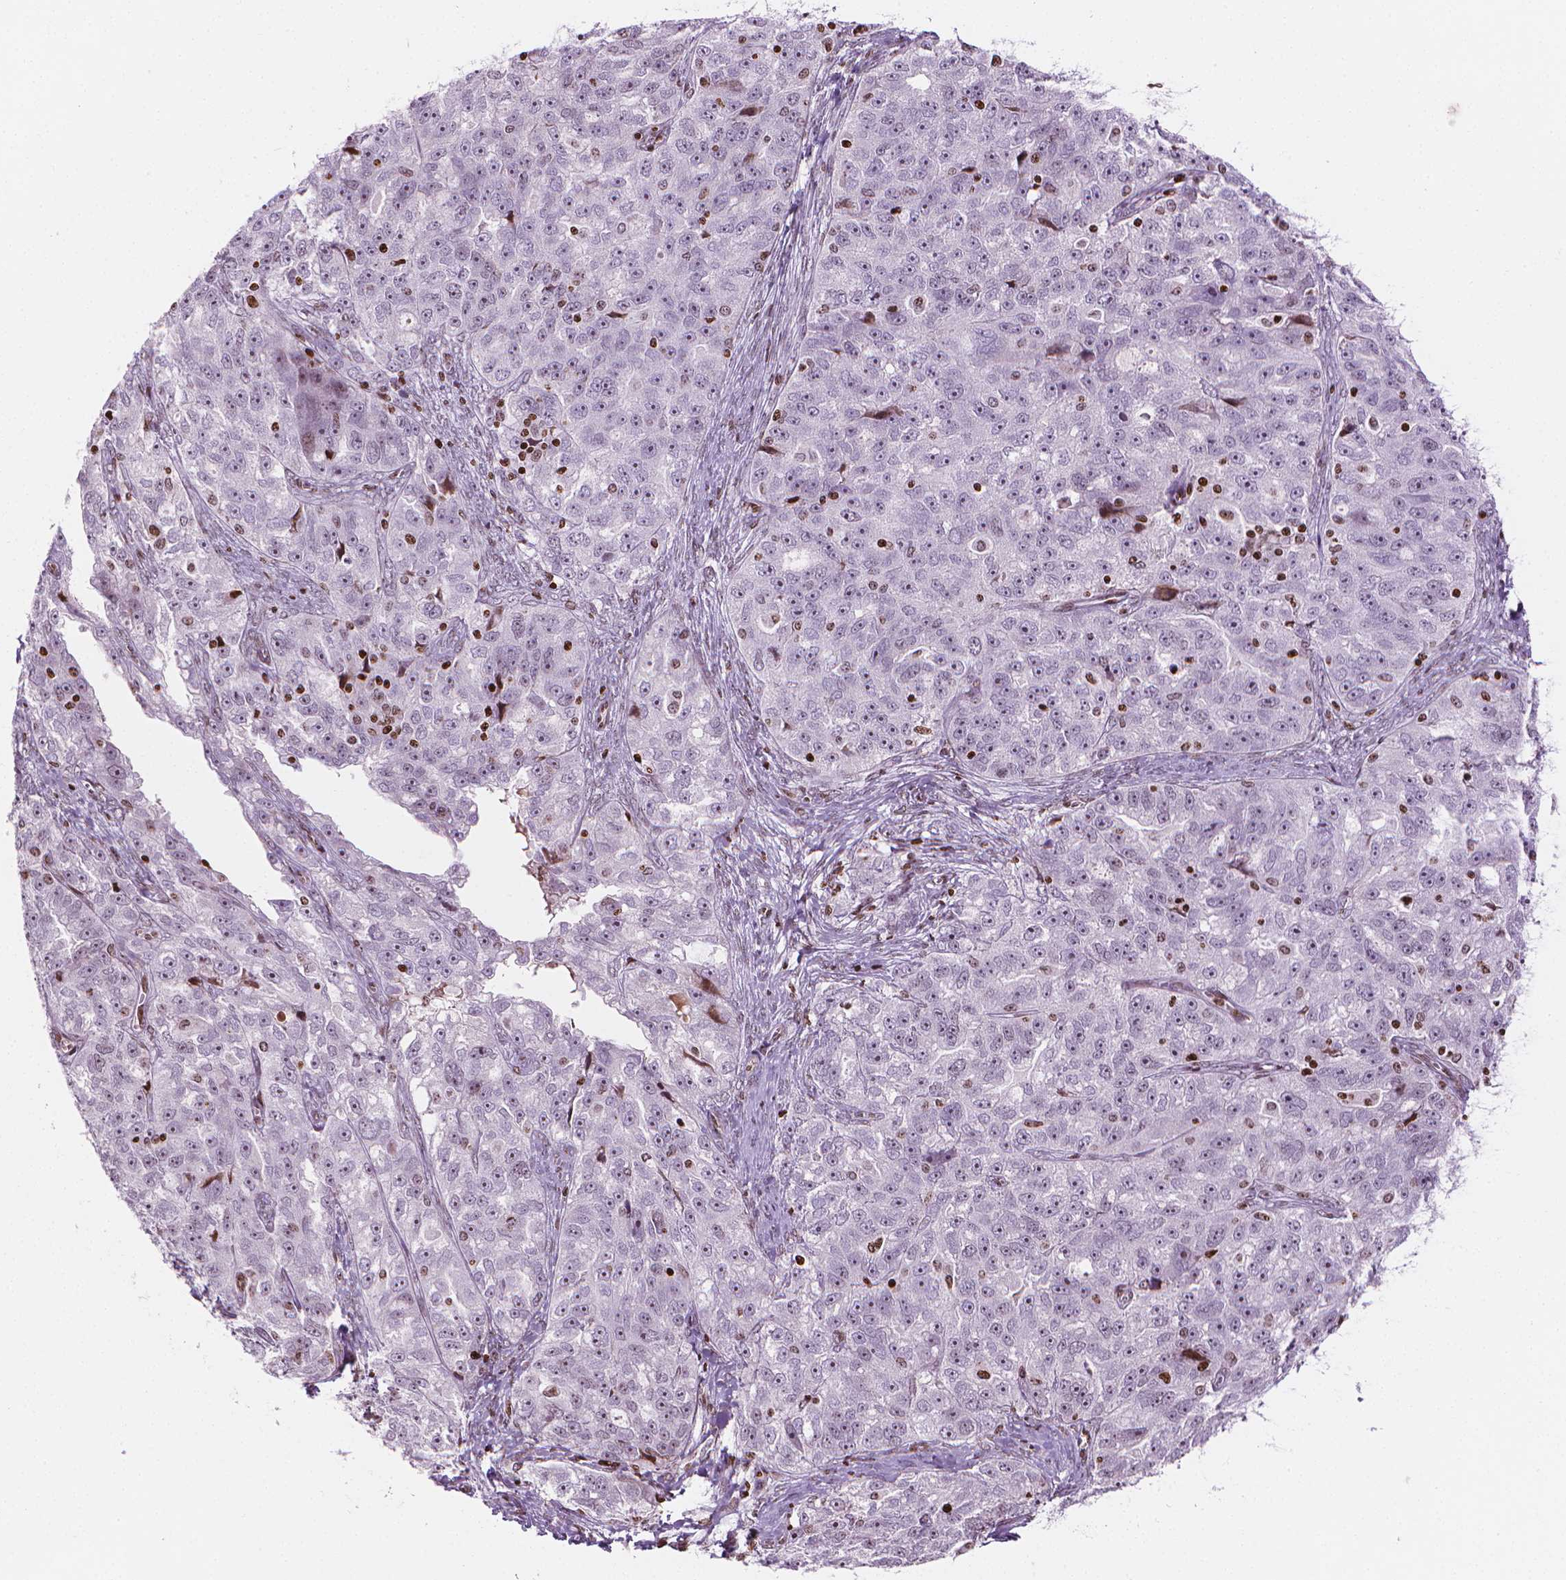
{"staining": {"intensity": "moderate", "quantity": "25%-75%", "location": "nuclear"}, "tissue": "ovarian cancer", "cell_type": "Tumor cells", "image_type": "cancer", "snomed": [{"axis": "morphology", "description": "Cystadenocarcinoma, serous, NOS"}, {"axis": "topography", "description": "Ovary"}], "caption": "Protein expression analysis of serous cystadenocarcinoma (ovarian) displays moderate nuclear positivity in approximately 25%-75% of tumor cells. (Brightfield microscopy of DAB IHC at high magnification).", "gene": "PIP4K2A", "patient": {"sex": "female", "age": 51}}